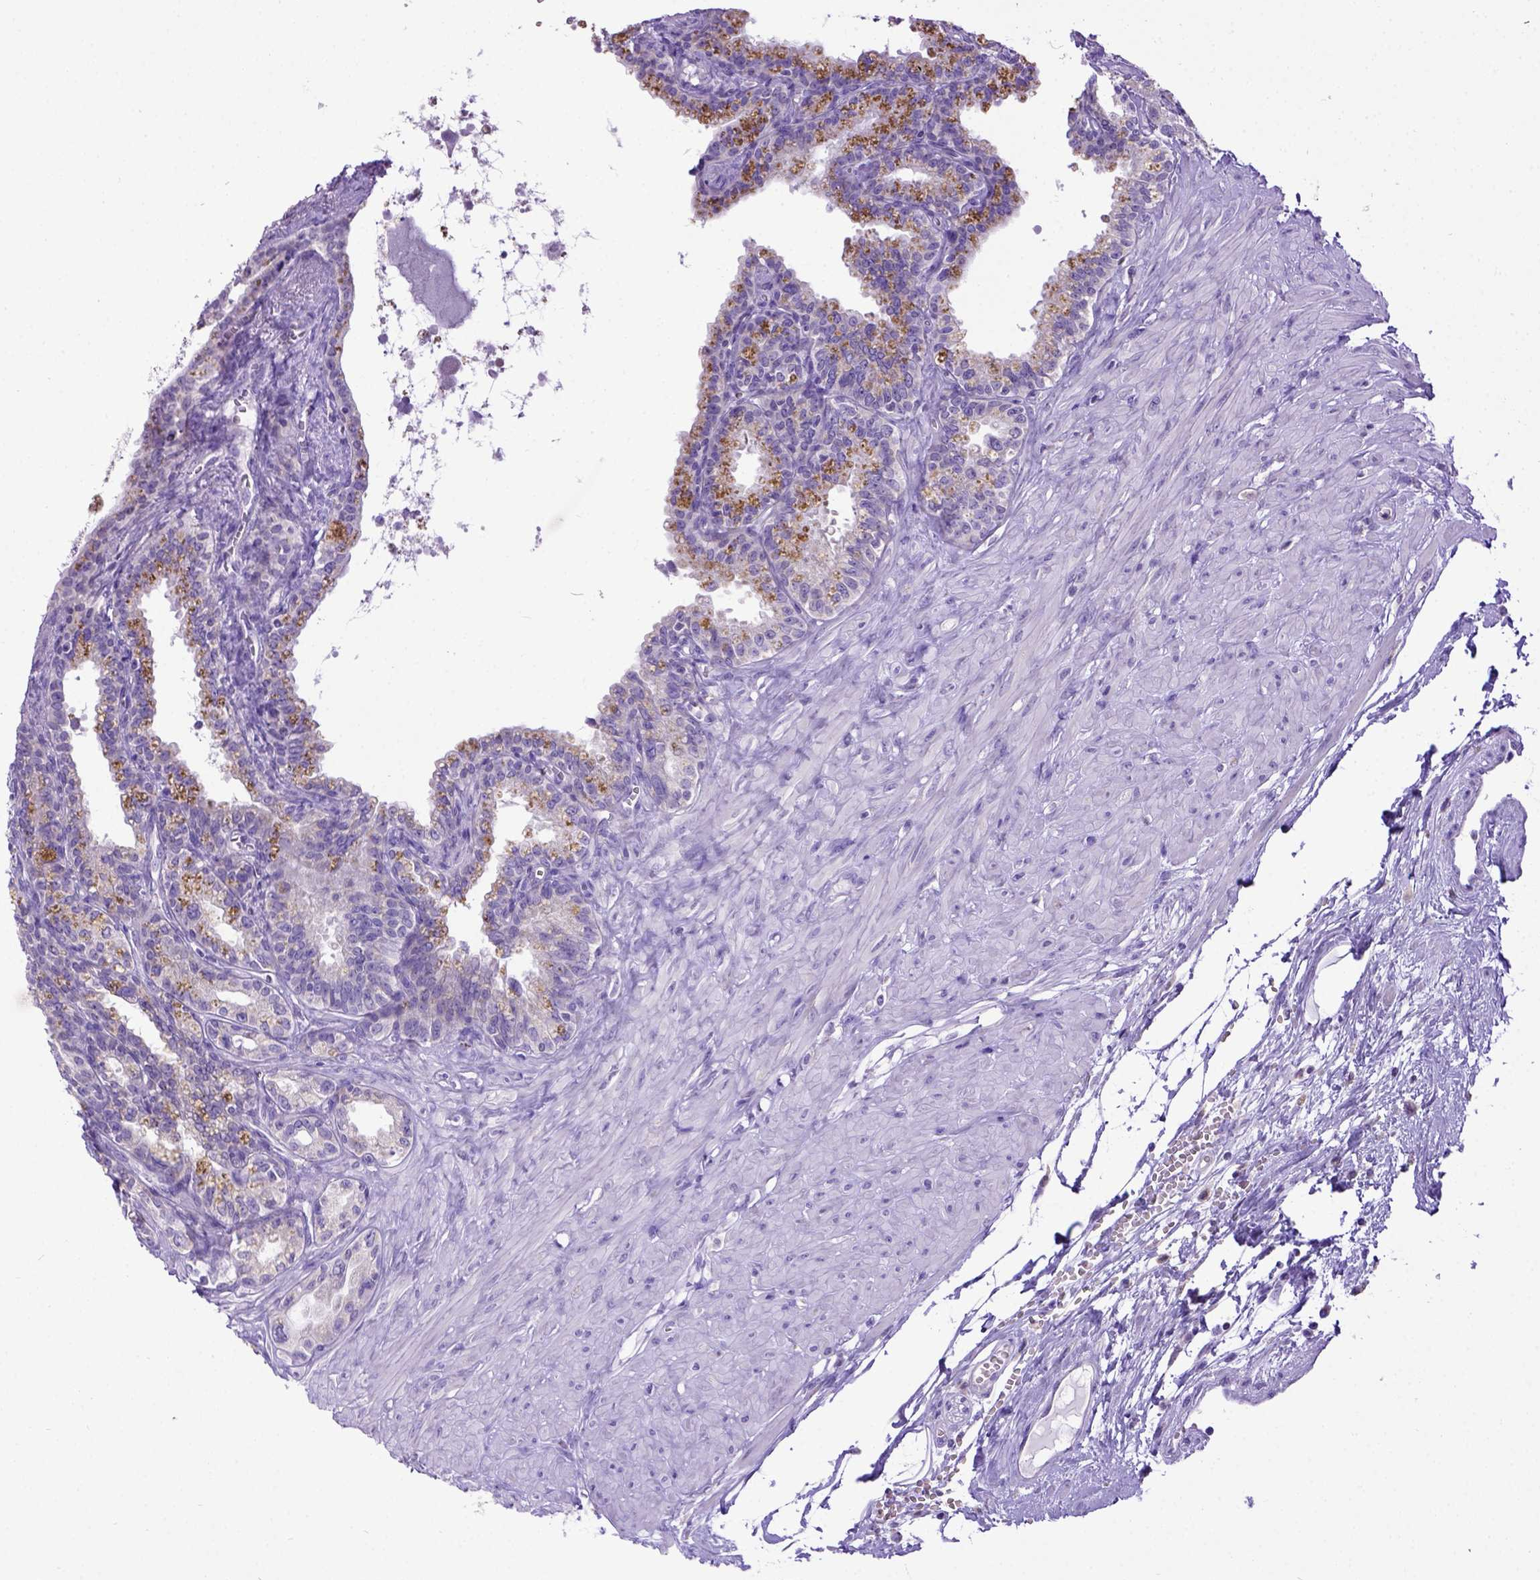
{"staining": {"intensity": "negative", "quantity": "none", "location": "none"}, "tissue": "seminal vesicle", "cell_type": "Glandular cells", "image_type": "normal", "snomed": [{"axis": "morphology", "description": "Normal tissue, NOS"}, {"axis": "morphology", "description": "Urothelial carcinoma, NOS"}, {"axis": "topography", "description": "Urinary bladder"}, {"axis": "topography", "description": "Seminal veicle"}], "caption": "DAB (3,3'-diaminobenzidine) immunohistochemical staining of benign seminal vesicle demonstrates no significant expression in glandular cells. (DAB immunohistochemistry with hematoxylin counter stain).", "gene": "SPEF1", "patient": {"sex": "male", "age": 76}}